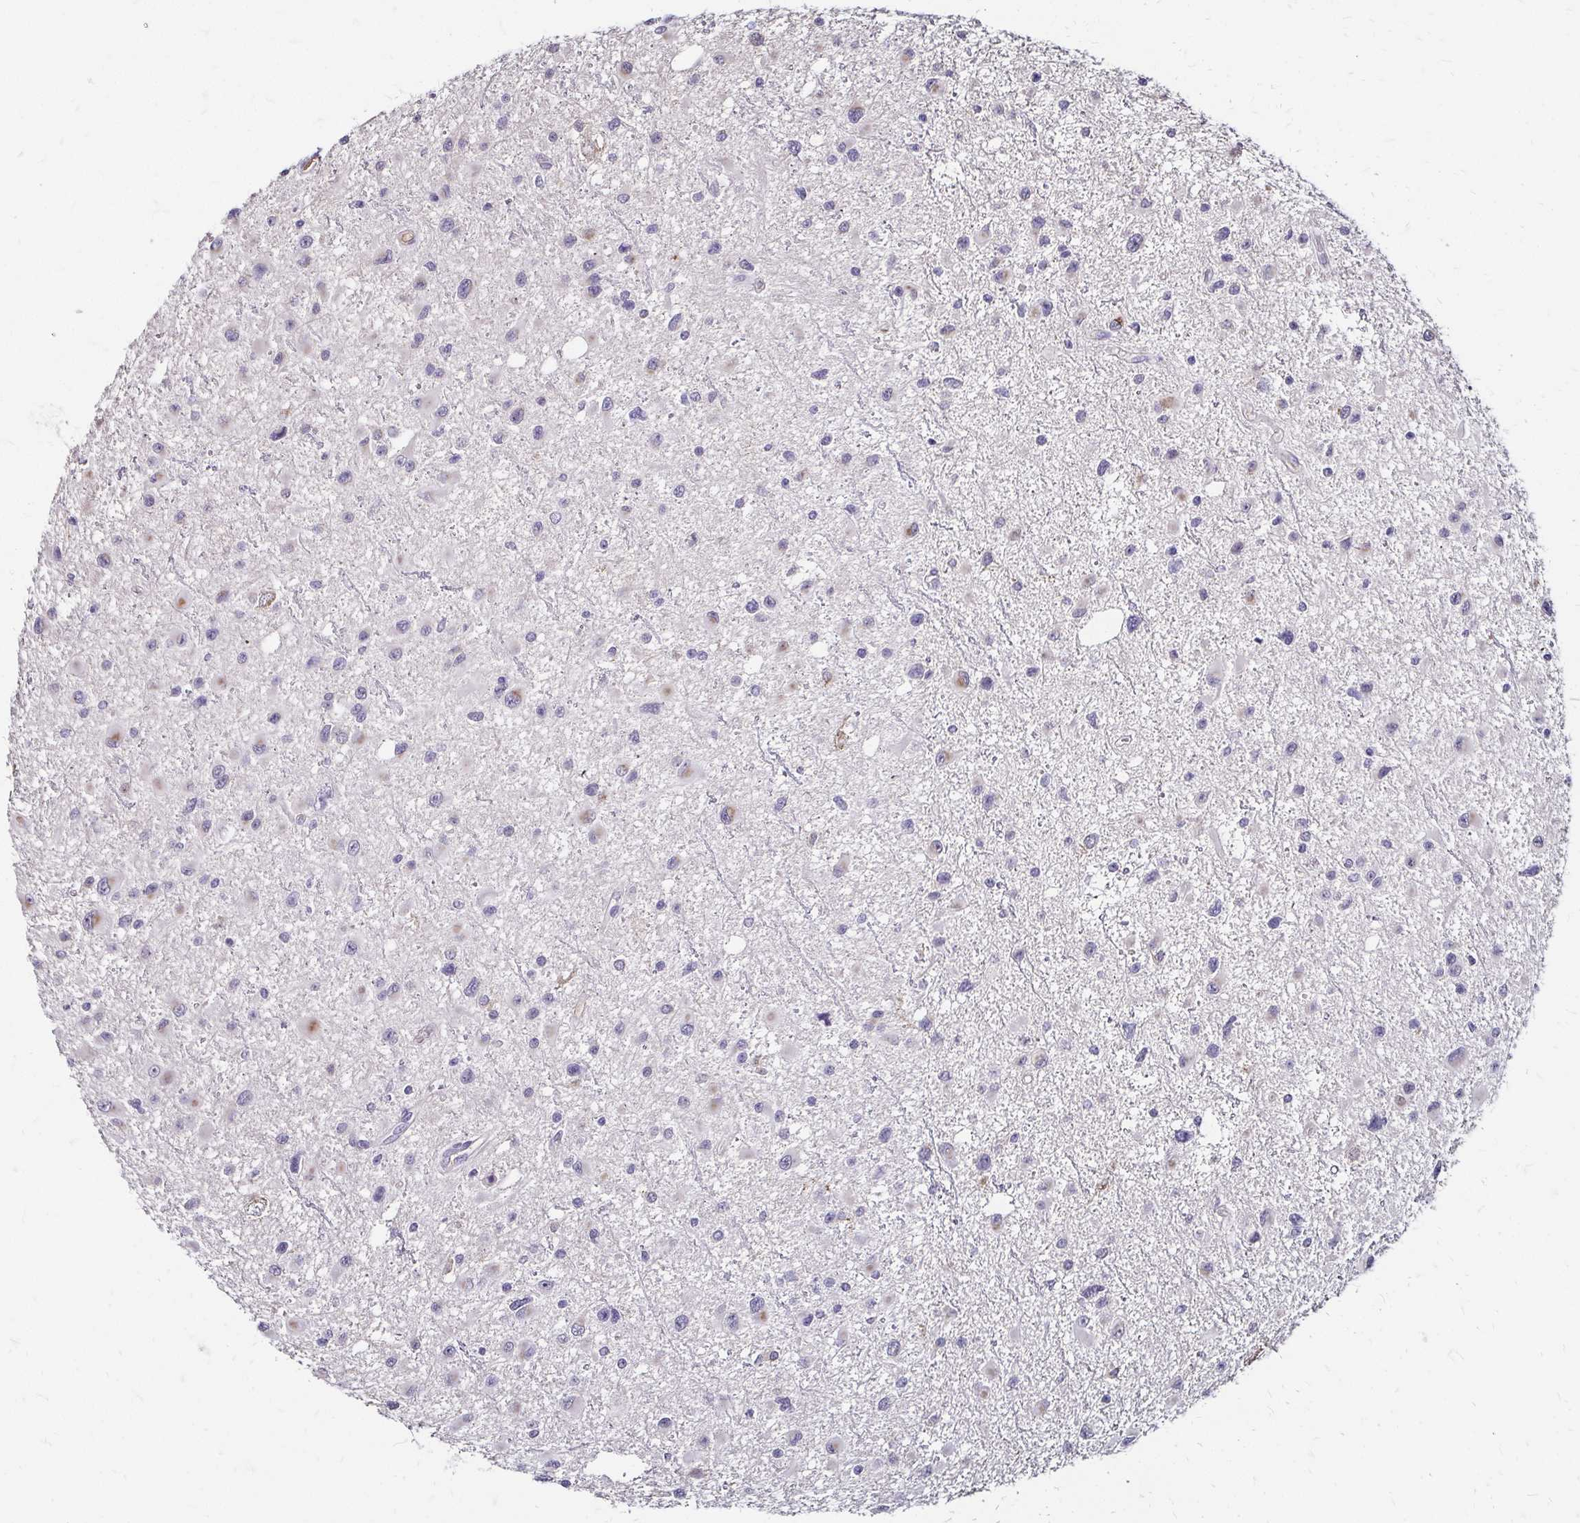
{"staining": {"intensity": "weak", "quantity": "<25%", "location": "cytoplasmic/membranous"}, "tissue": "glioma", "cell_type": "Tumor cells", "image_type": "cancer", "snomed": [{"axis": "morphology", "description": "Glioma, malignant, Low grade"}, {"axis": "topography", "description": "Brain"}], "caption": "A histopathology image of human low-grade glioma (malignant) is negative for staining in tumor cells.", "gene": "SCG3", "patient": {"sex": "female", "age": 32}}